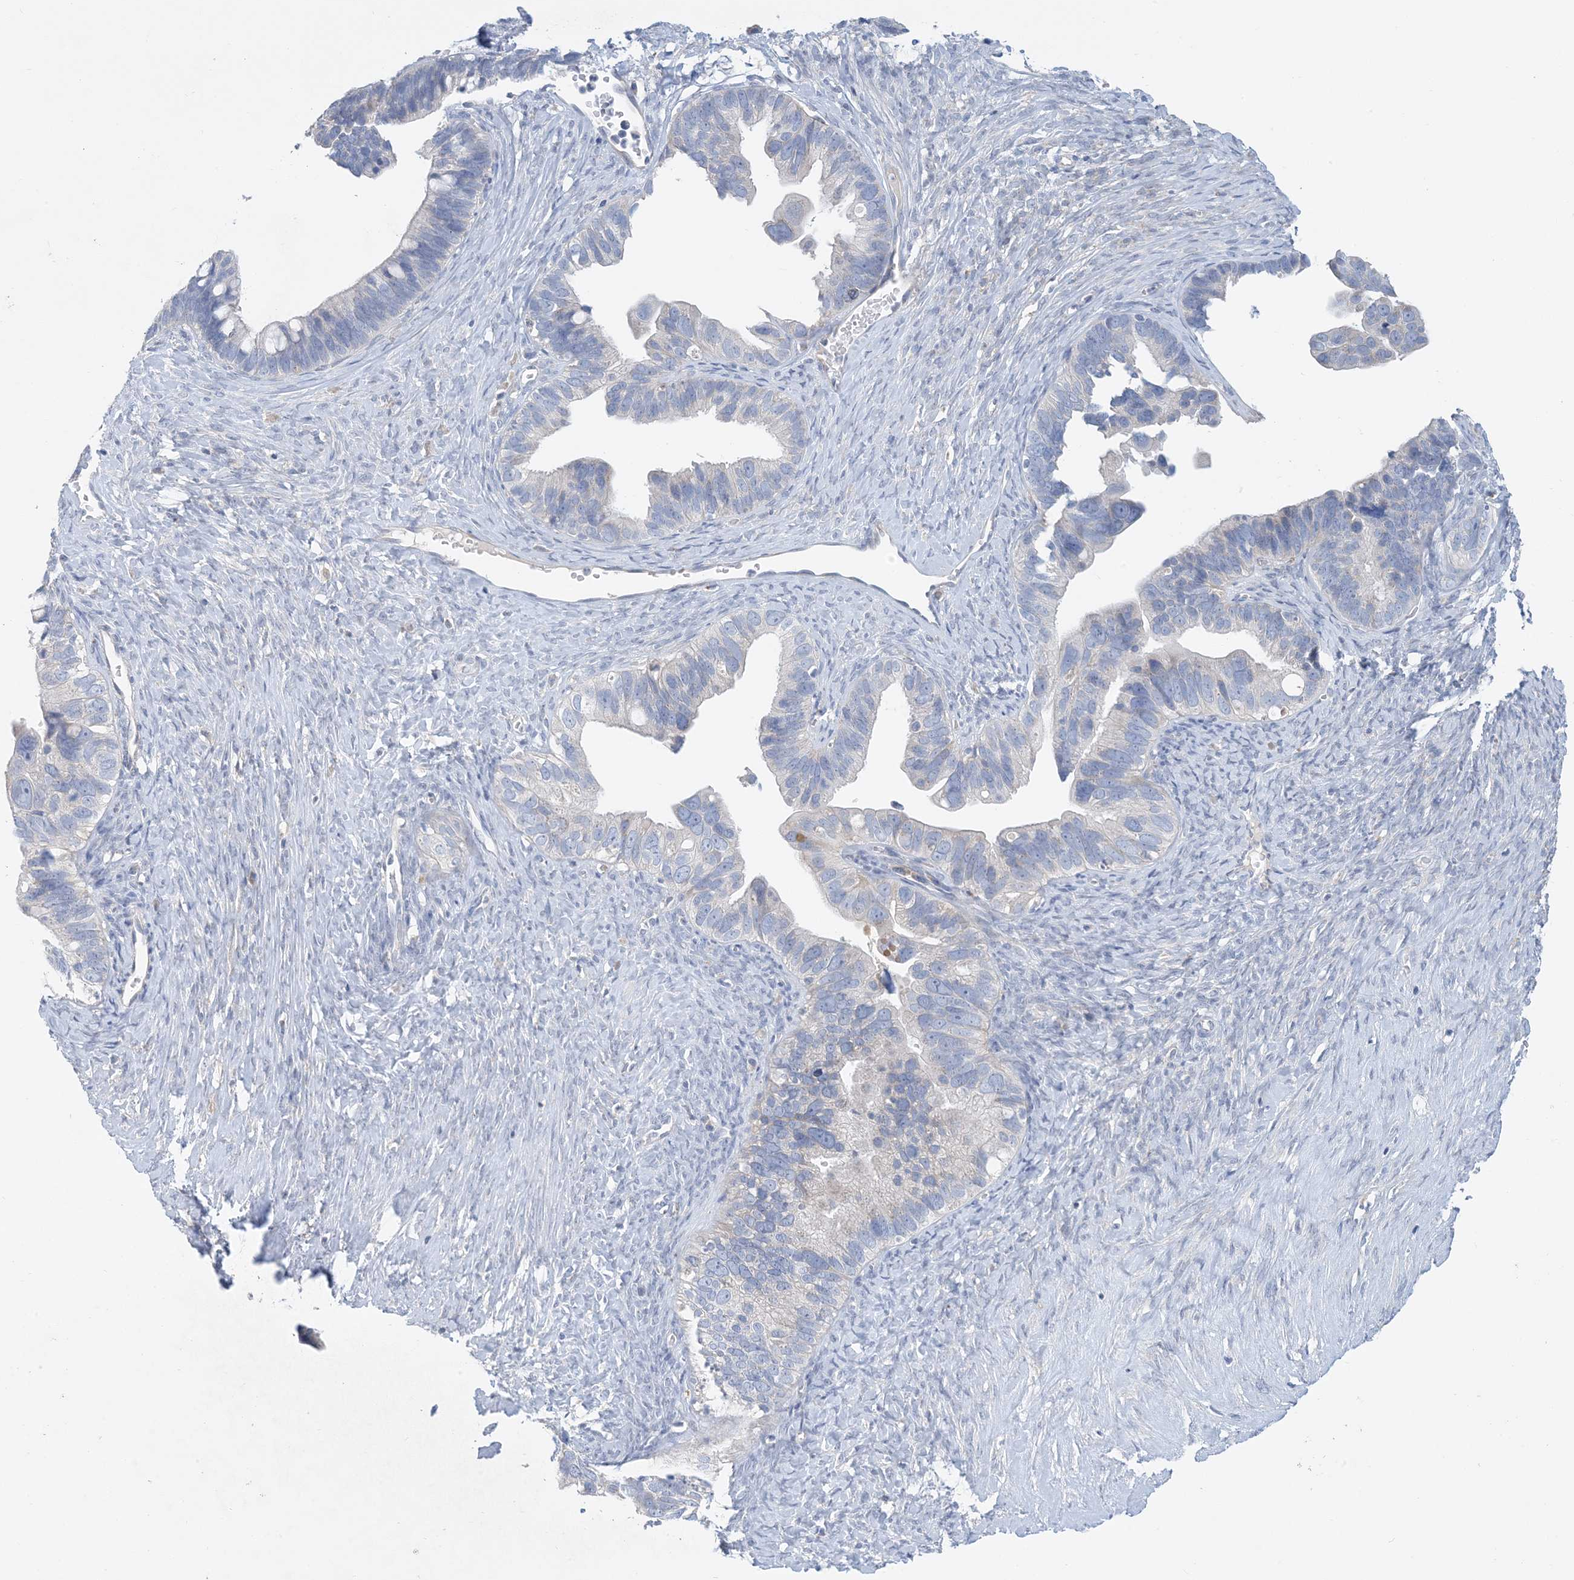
{"staining": {"intensity": "negative", "quantity": "none", "location": "none"}, "tissue": "ovarian cancer", "cell_type": "Tumor cells", "image_type": "cancer", "snomed": [{"axis": "morphology", "description": "Cystadenocarcinoma, serous, NOS"}, {"axis": "topography", "description": "Ovary"}], "caption": "This is a image of immunohistochemistry (IHC) staining of ovarian serous cystadenocarcinoma, which shows no positivity in tumor cells.", "gene": "ZCCHC18", "patient": {"sex": "female", "age": 56}}